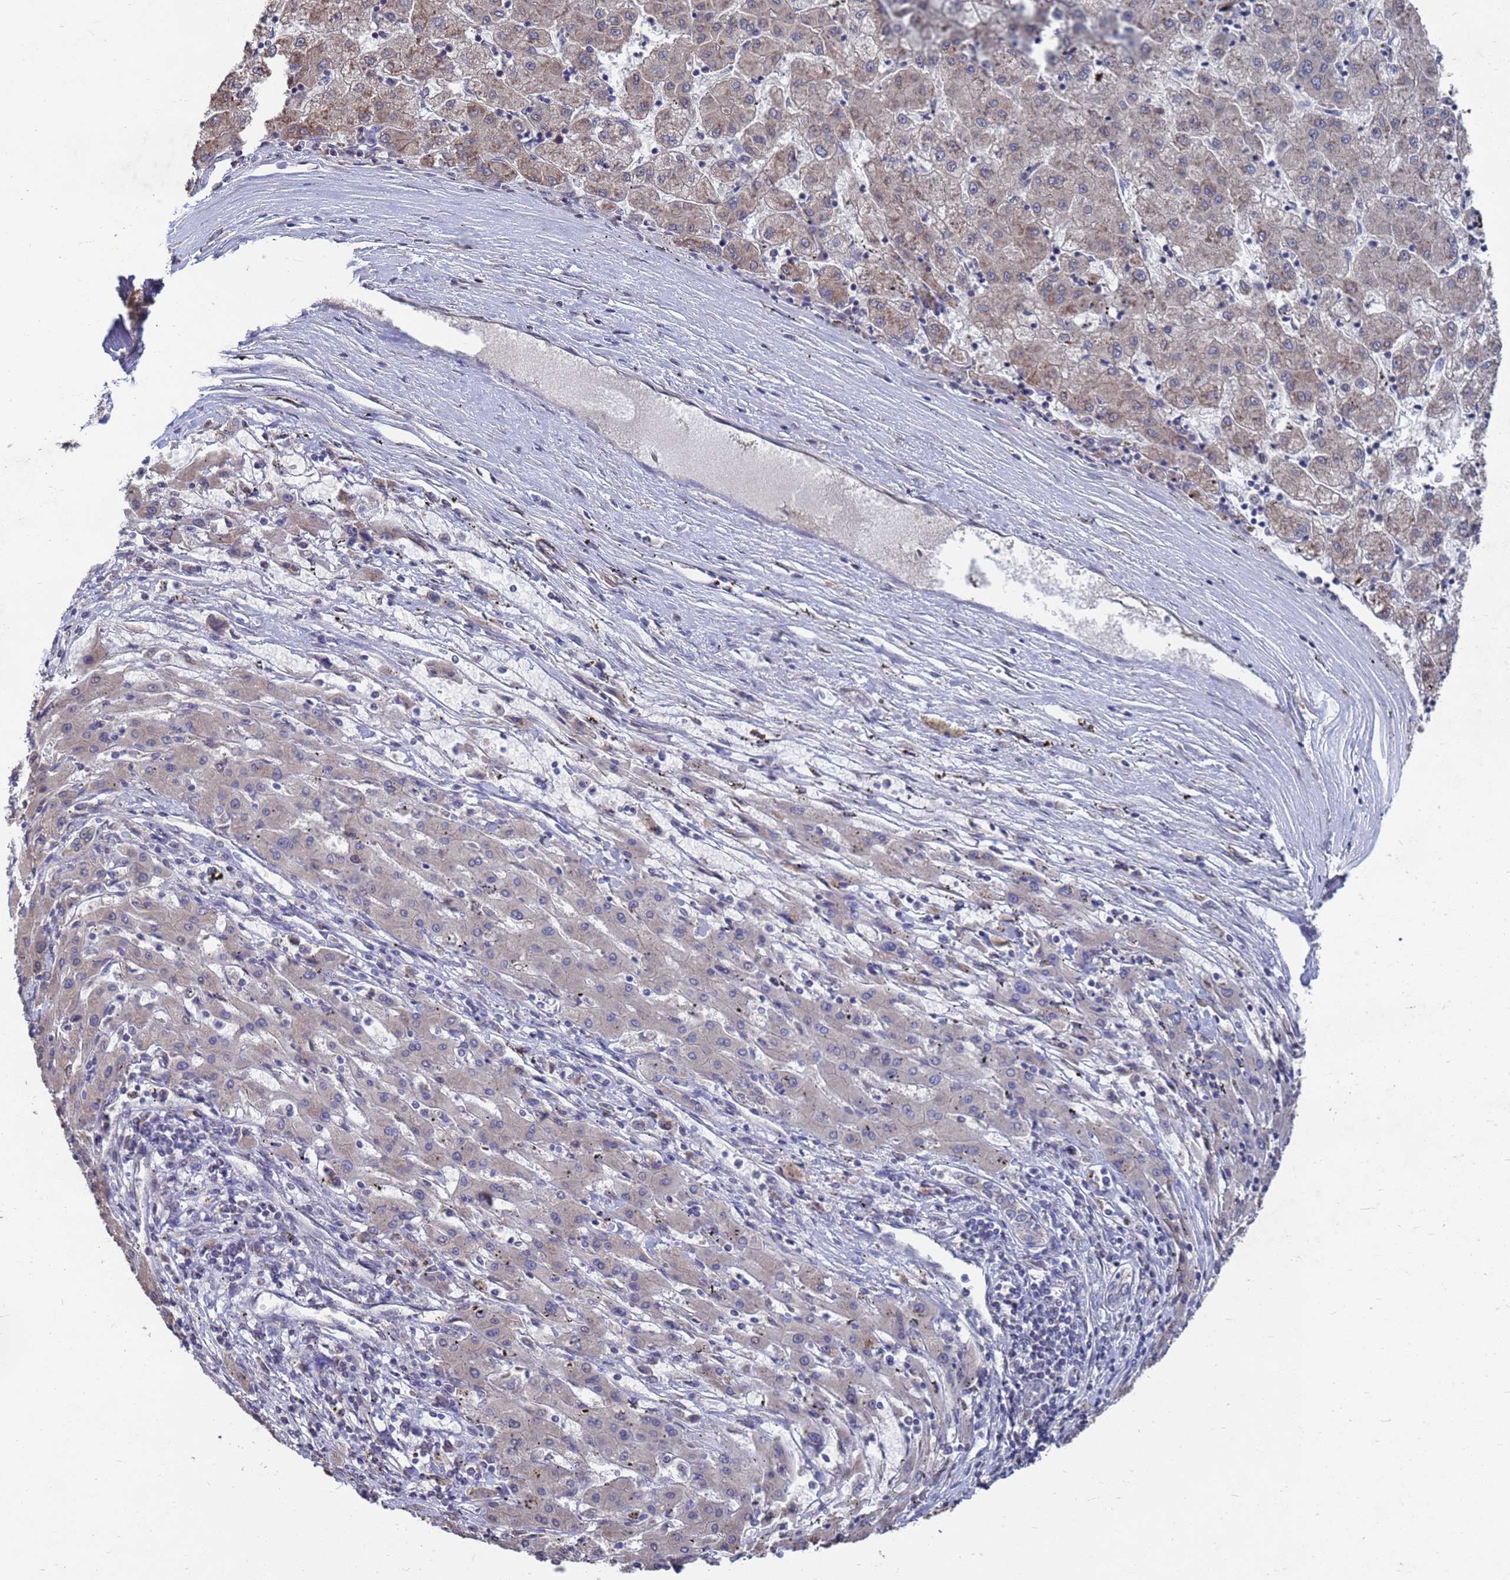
{"staining": {"intensity": "weak", "quantity": "25%-75%", "location": "cytoplasmic/membranous"}, "tissue": "liver cancer", "cell_type": "Tumor cells", "image_type": "cancer", "snomed": [{"axis": "morphology", "description": "Carcinoma, Hepatocellular, NOS"}, {"axis": "topography", "description": "Liver"}], "caption": "A histopathology image of human liver cancer stained for a protein shows weak cytoplasmic/membranous brown staining in tumor cells. (brown staining indicates protein expression, while blue staining denotes nuclei).", "gene": "CFAP119", "patient": {"sex": "male", "age": 72}}